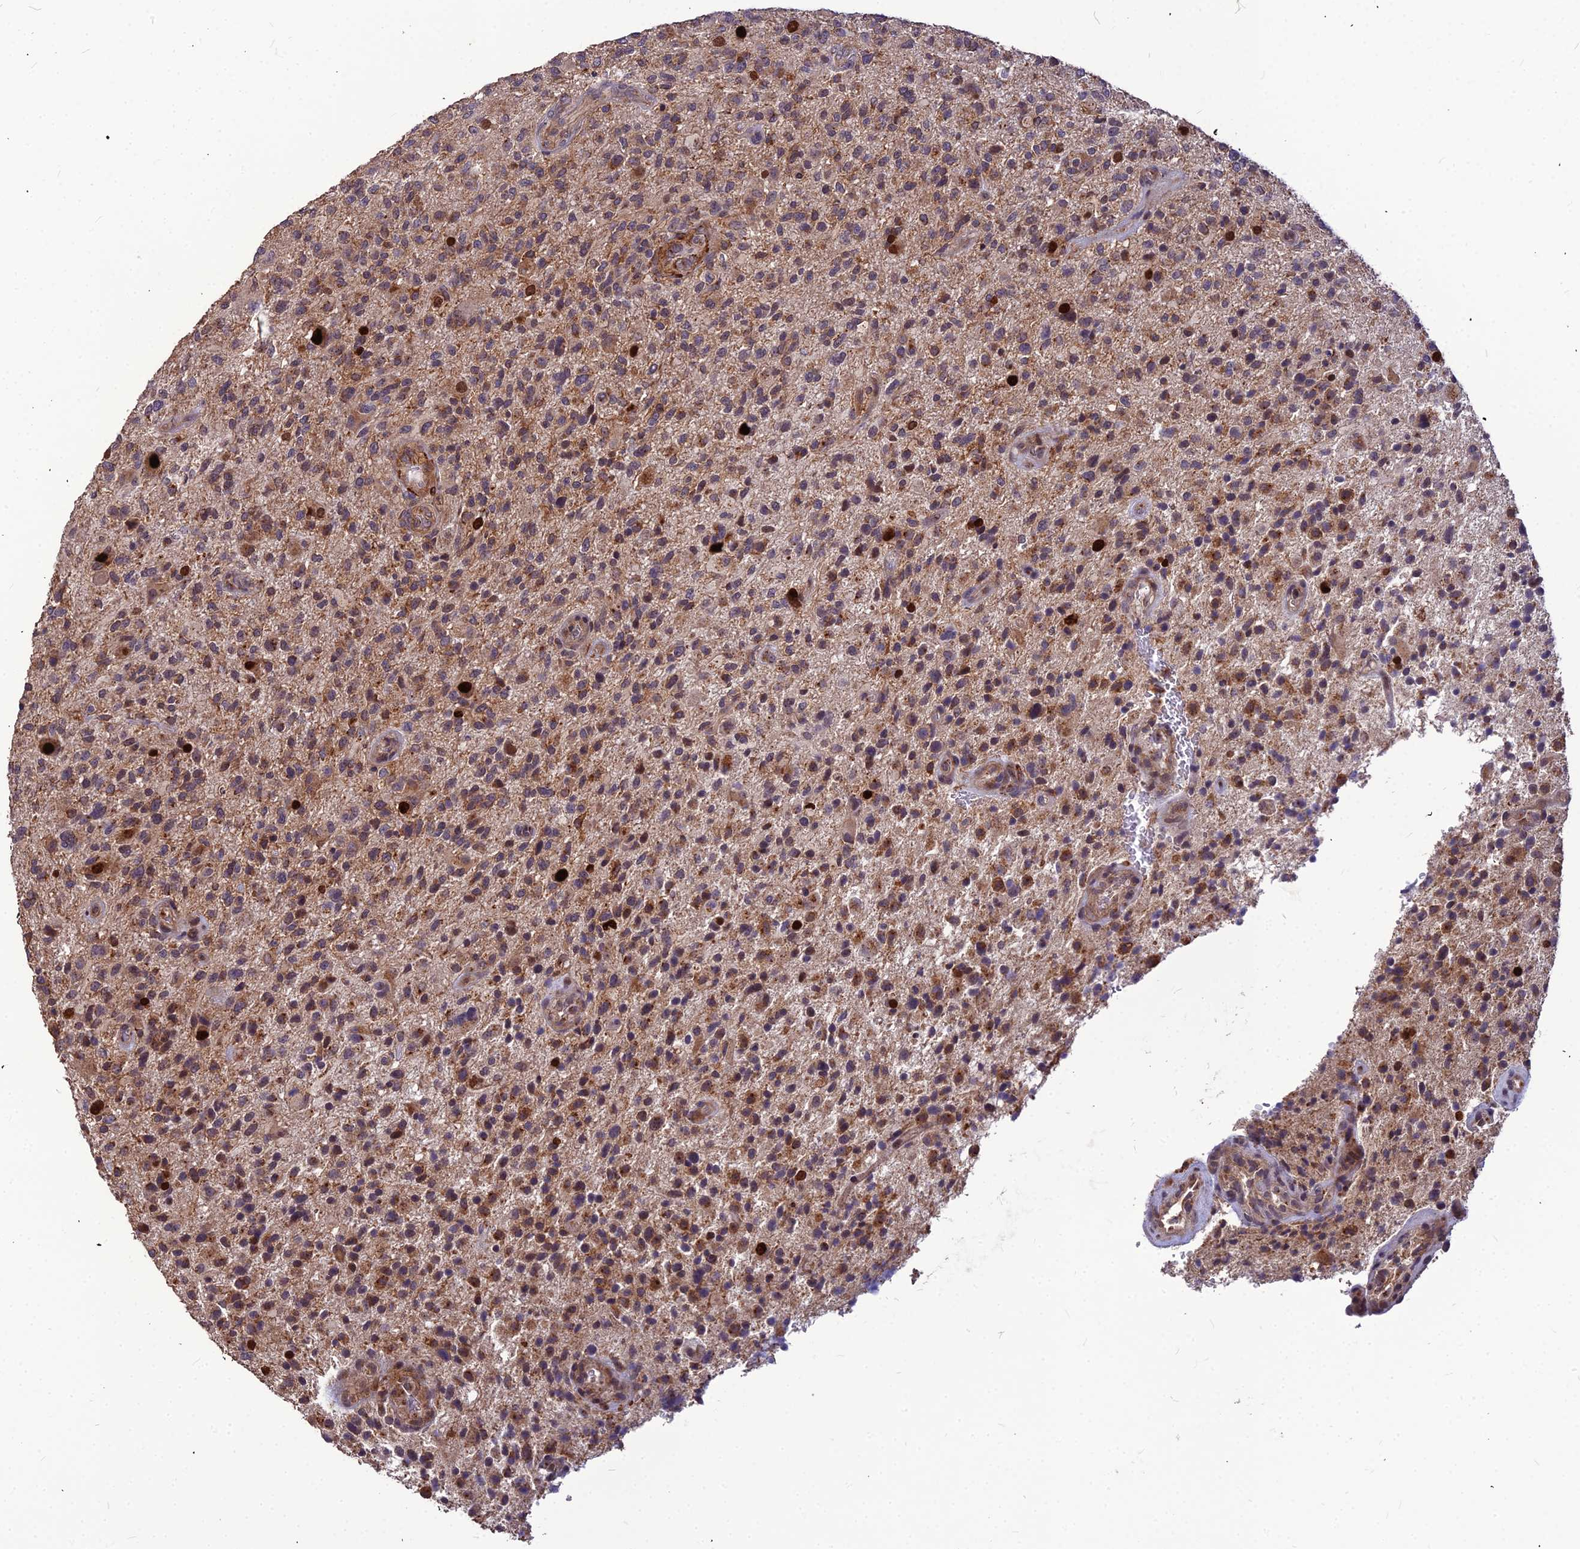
{"staining": {"intensity": "moderate", "quantity": ">75%", "location": "cytoplasmic/membranous"}, "tissue": "glioma", "cell_type": "Tumor cells", "image_type": "cancer", "snomed": [{"axis": "morphology", "description": "Glioma, malignant, High grade"}, {"axis": "topography", "description": "Brain"}], "caption": "A brown stain labels moderate cytoplasmic/membranous expression of a protein in glioma tumor cells. The staining is performed using DAB (3,3'-diaminobenzidine) brown chromogen to label protein expression. The nuclei are counter-stained blue using hematoxylin.", "gene": "LEKR1", "patient": {"sex": "male", "age": 47}}